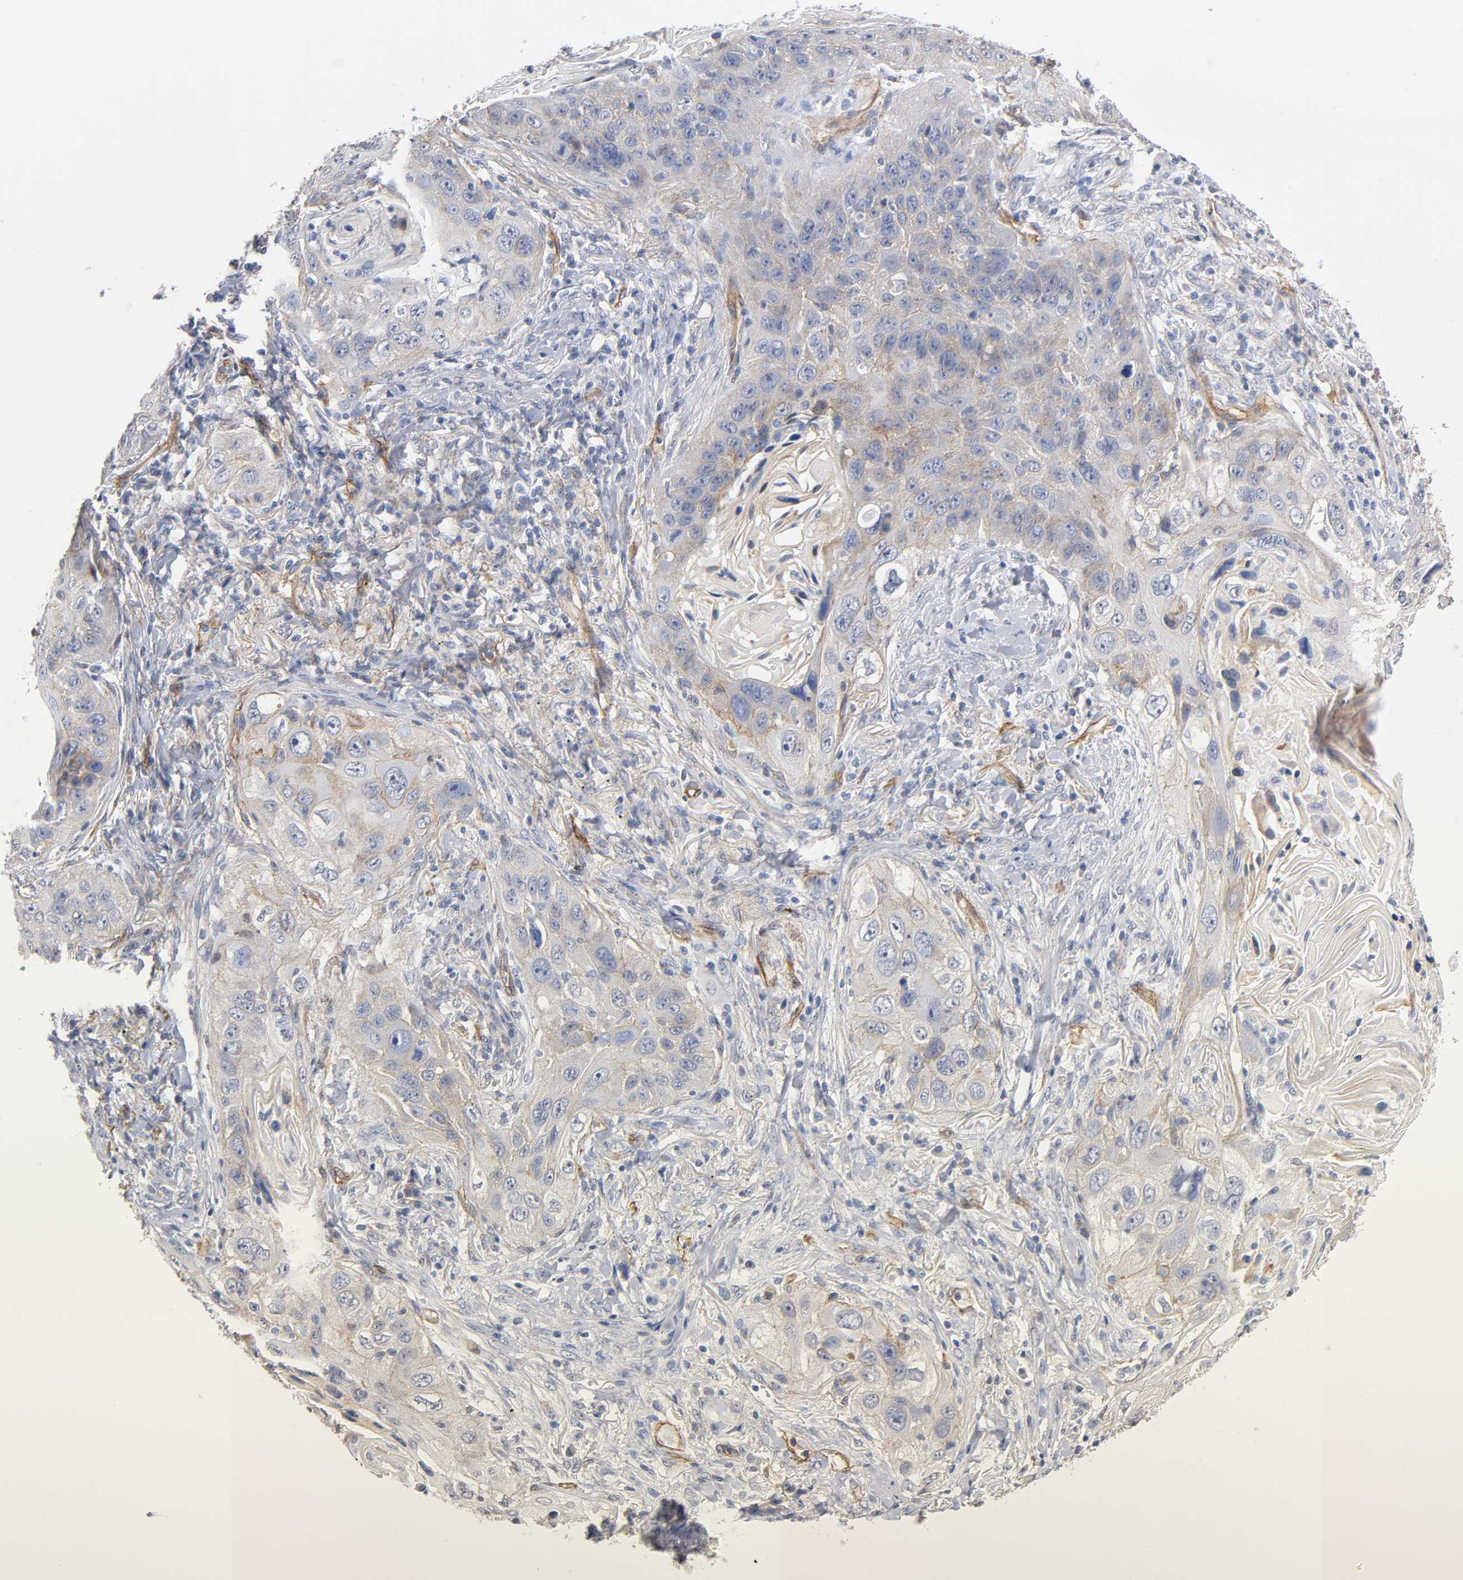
{"staining": {"intensity": "weak", "quantity": "25%-75%", "location": "cytoplasmic/membranous"}, "tissue": "lung cancer", "cell_type": "Tumor cells", "image_type": "cancer", "snomed": [{"axis": "morphology", "description": "Squamous cell carcinoma, NOS"}, {"axis": "topography", "description": "Lung"}], "caption": "About 25%-75% of tumor cells in human lung cancer (squamous cell carcinoma) exhibit weak cytoplasmic/membranous protein positivity as visualized by brown immunohistochemical staining.", "gene": "SPTAN1", "patient": {"sex": "female", "age": 67}}